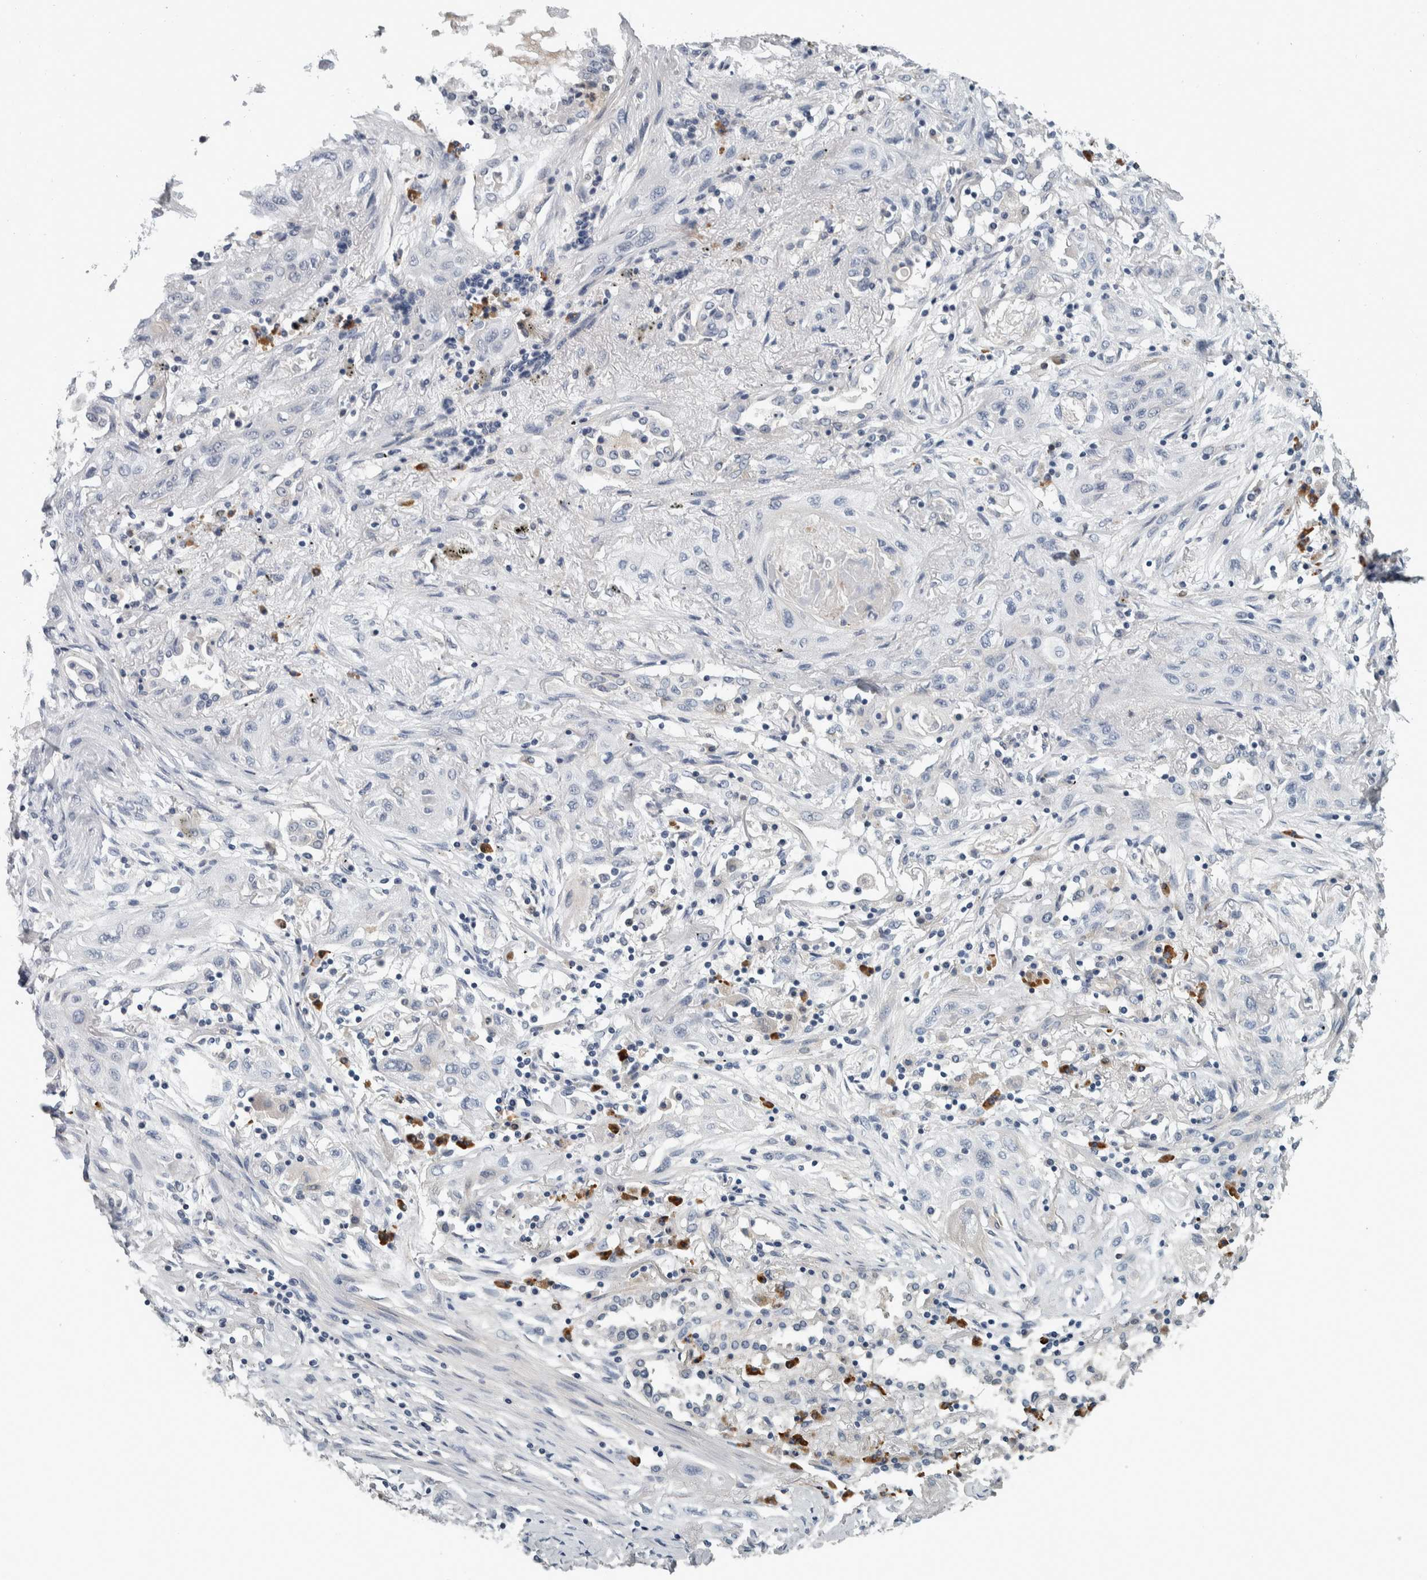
{"staining": {"intensity": "negative", "quantity": "none", "location": "none"}, "tissue": "lung cancer", "cell_type": "Tumor cells", "image_type": "cancer", "snomed": [{"axis": "morphology", "description": "Squamous cell carcinoma, NOS"}, {"axis": "topography", "description": "Lung"}], "caption": "A high-resolution micrograph shows IHC staining of lung cancer (squamous cell carcinoma), which demonstrates no significant positivity in tumor cells.", "gene": "CAVIN4", "patient": {"sex": "female", "age": 47}}